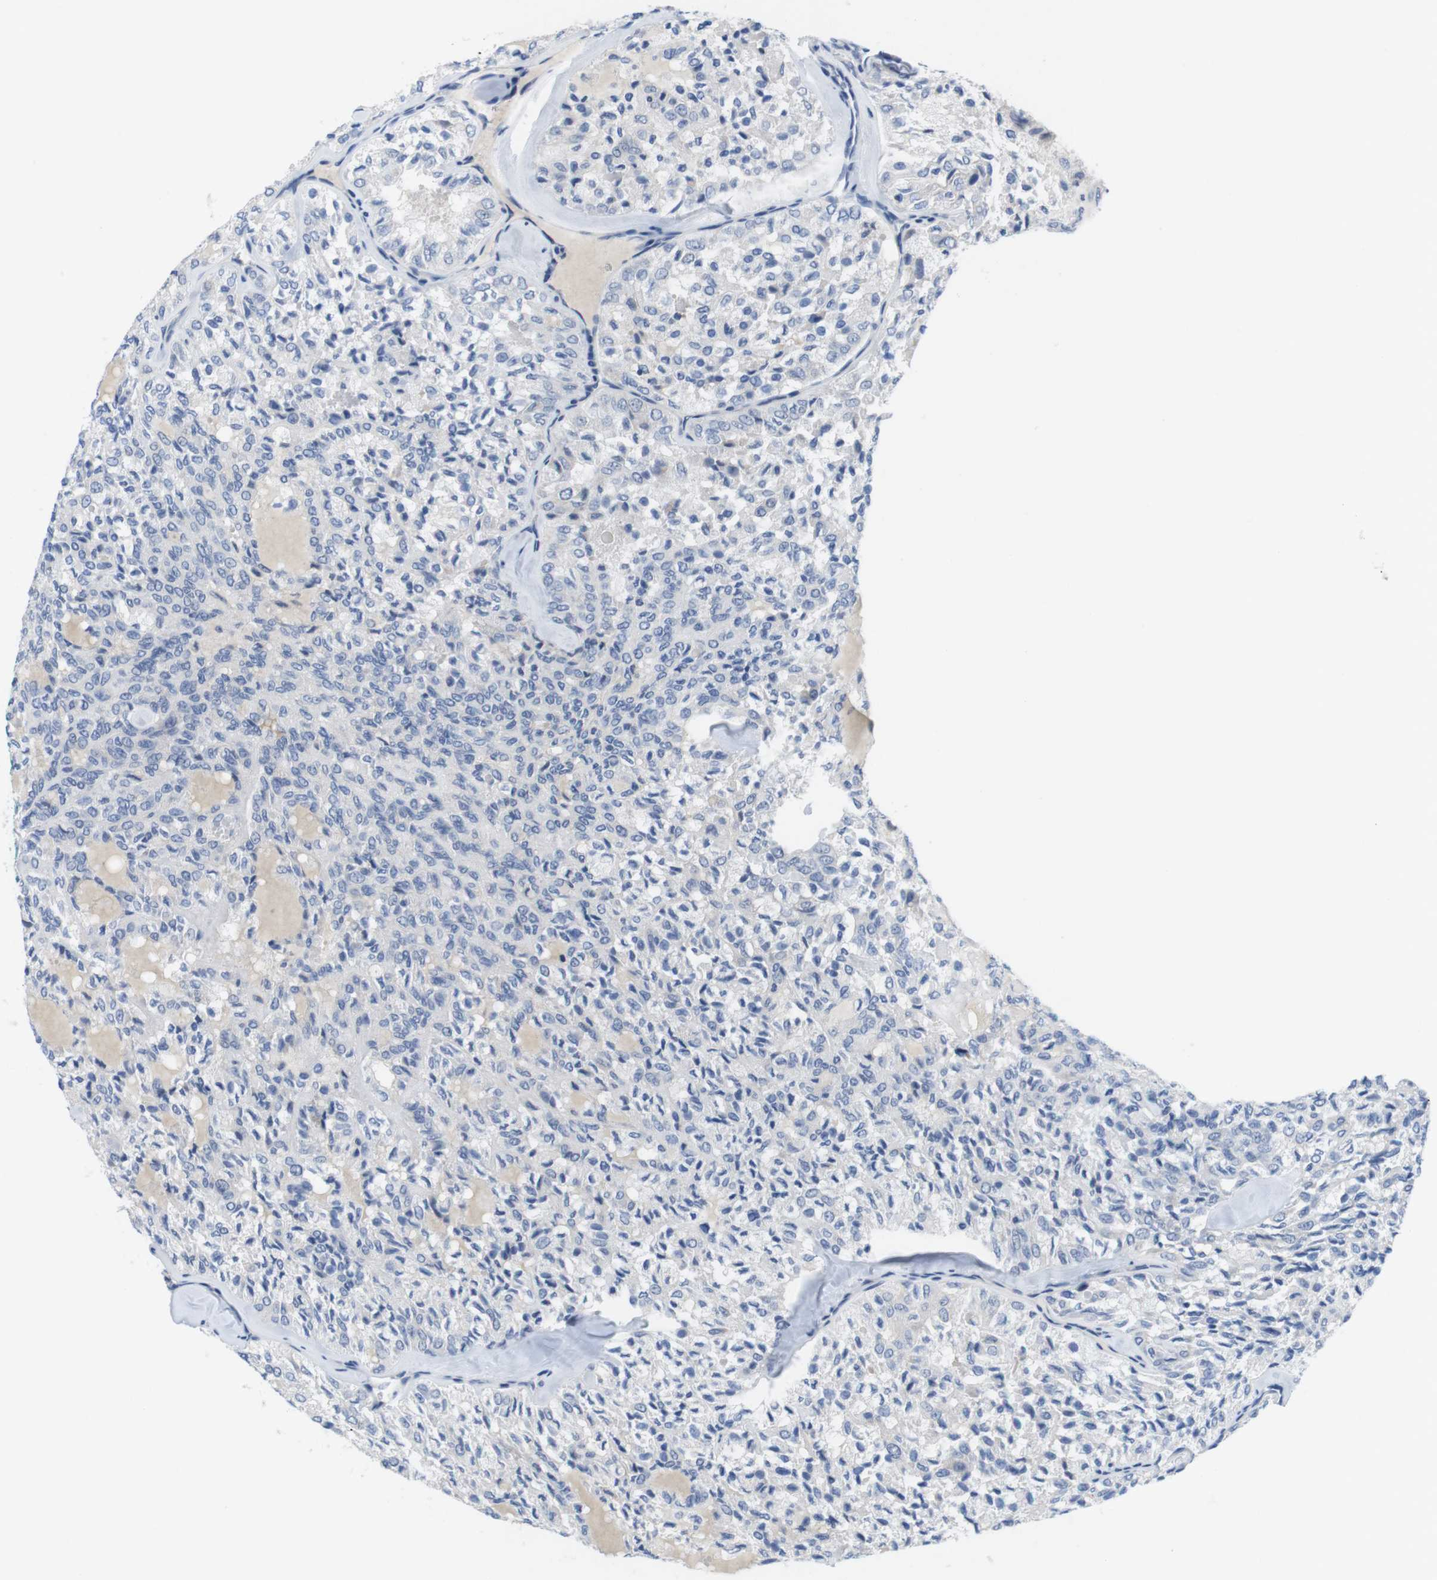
{"staining": {"intensity": "negative", "quantity": "none", "location": "none"}, "tissue": "thyroid cancer", "cell_type": "Tumor cells", "image_type": "cancer", "snomed": [{"axis": "morphology", "description": "Follicular adenoma carcinoma, NOS"}, {"axis": "topography", "description": "Thyroid gland"}], "caption": "A micrograph of human thyroid cancer (follicular adenoma carcinoma) is negative for staining in tumor cells.", "gene": "CNGA2", "patient": {"sex": "male", "age": 75}}